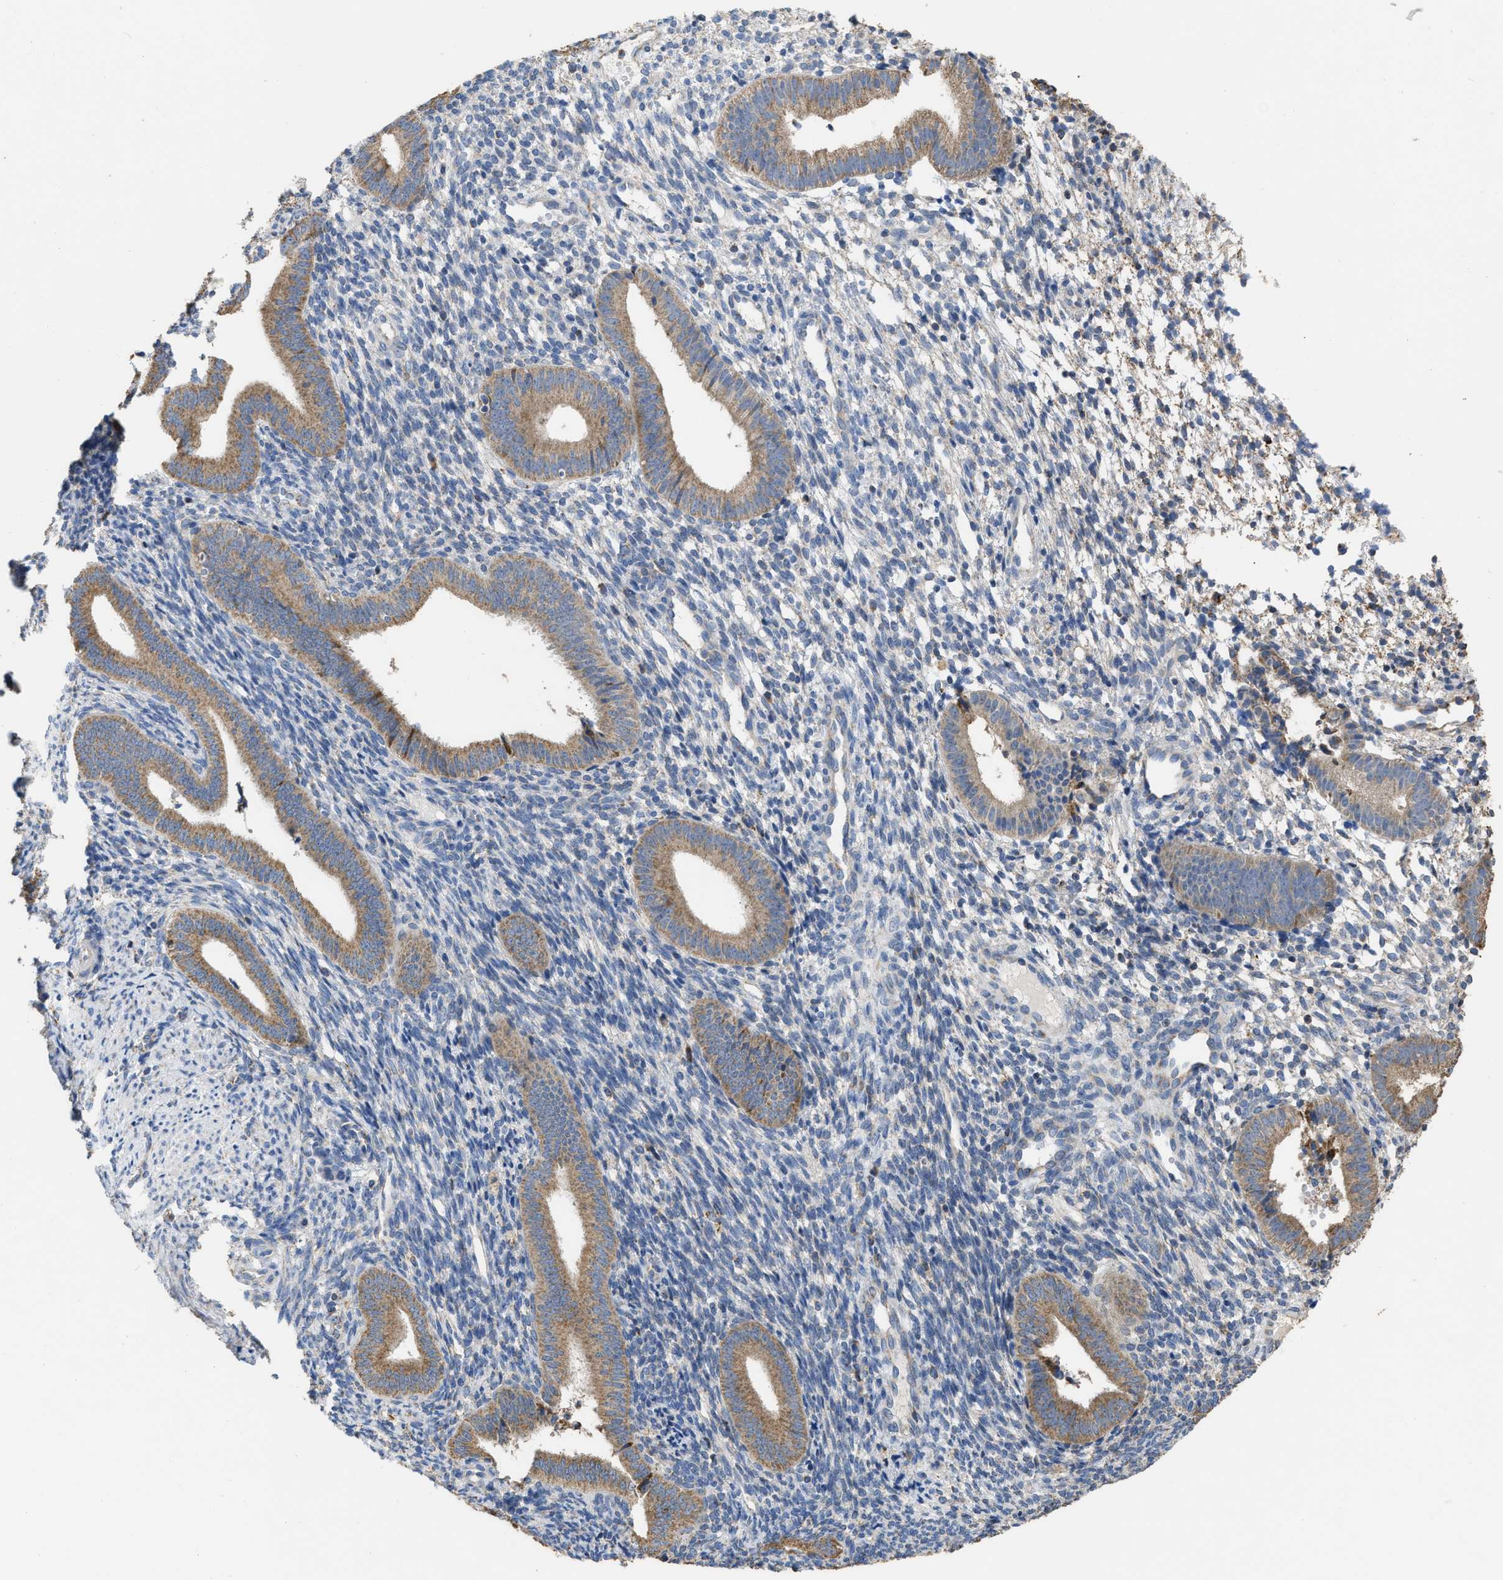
{"staining": {"intensity": "negative", "quantity": "none", "location": "none"}, "tissue": "endometrium", "cell_type": "Cells in endometrial stroma", "image_type": "normal", "snomed": [{"axis": "morphology", "description": "Normal tissue, NOS"}, {"axis": "topography", "description": "Uterus"}, {"axis": "topography", "description": "Endometrium"}], "caption": "Micrograph shows no significant protein positivity in cells in endometrial stroma of unremarkable endometrium. The staining was performed using DAB (3,3'-diaminobenzidine) to visualize the protein expression in brown, while the nuclei were stained in blue with hematoxylin (Magnification: 20x).", "gene": "AK2", "patient": {"sex": "female", "age": 33}}